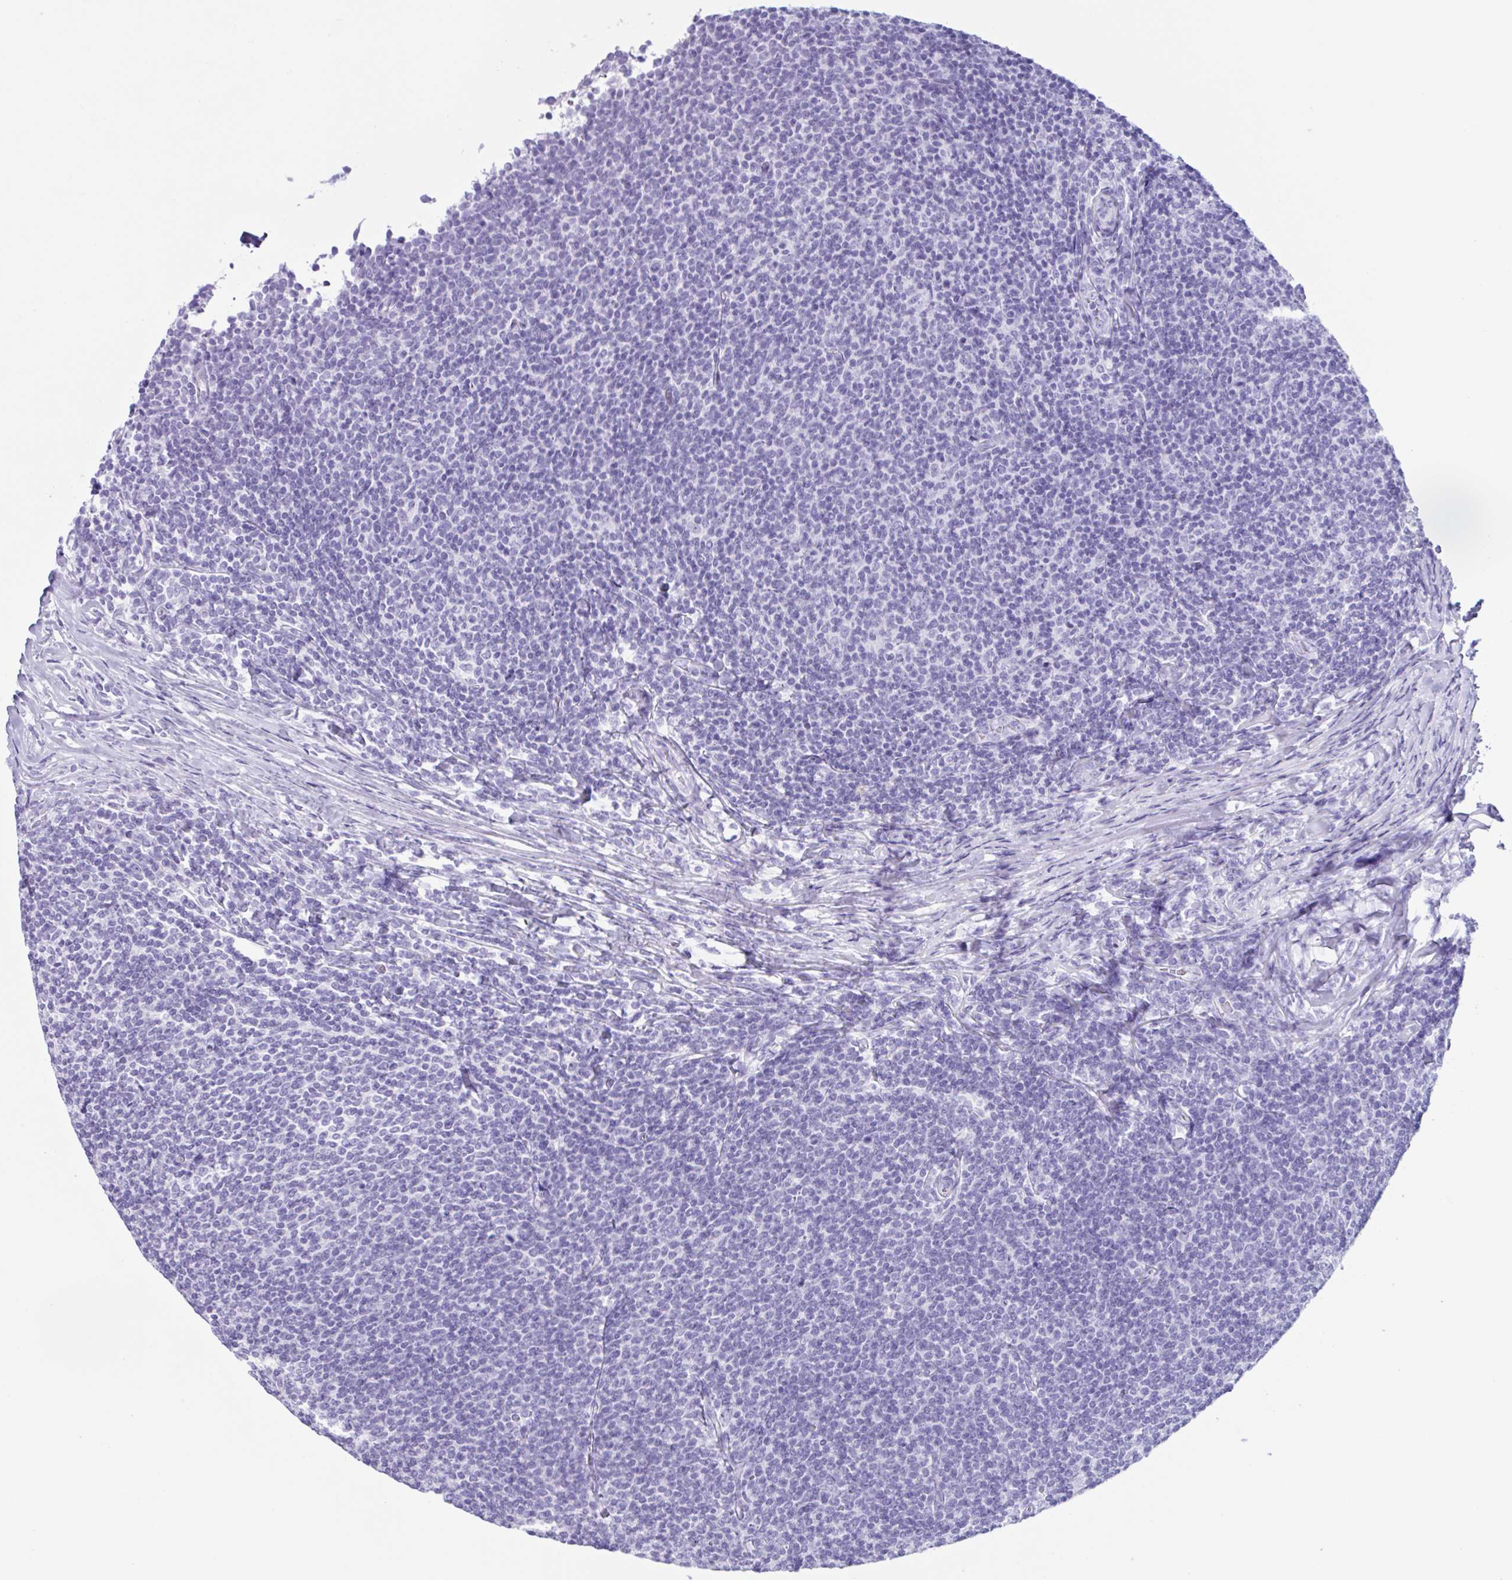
{"staining": {"intensity": "negative", "quantity": "none", "location": "none"}, "tissue": "lymphoma", "cell_type": "Tumor cells", "image_type": "cancer", "snomed": [{"axis": "morphology", "description": "Malignant lymphoma, non-Hodgkin's type, Low grade"}, {"axis": "topography", "description": "Lymph node"}], "caption": "IHC image of neoplastic tissue: malignant lymphoma, non-Hodgkin's type (low-grade) stained with DAB exhibits no significant protein staining in tumor cells.", "gene": "MRGPRG", "patient": {"sex": "male", "age": 52}}